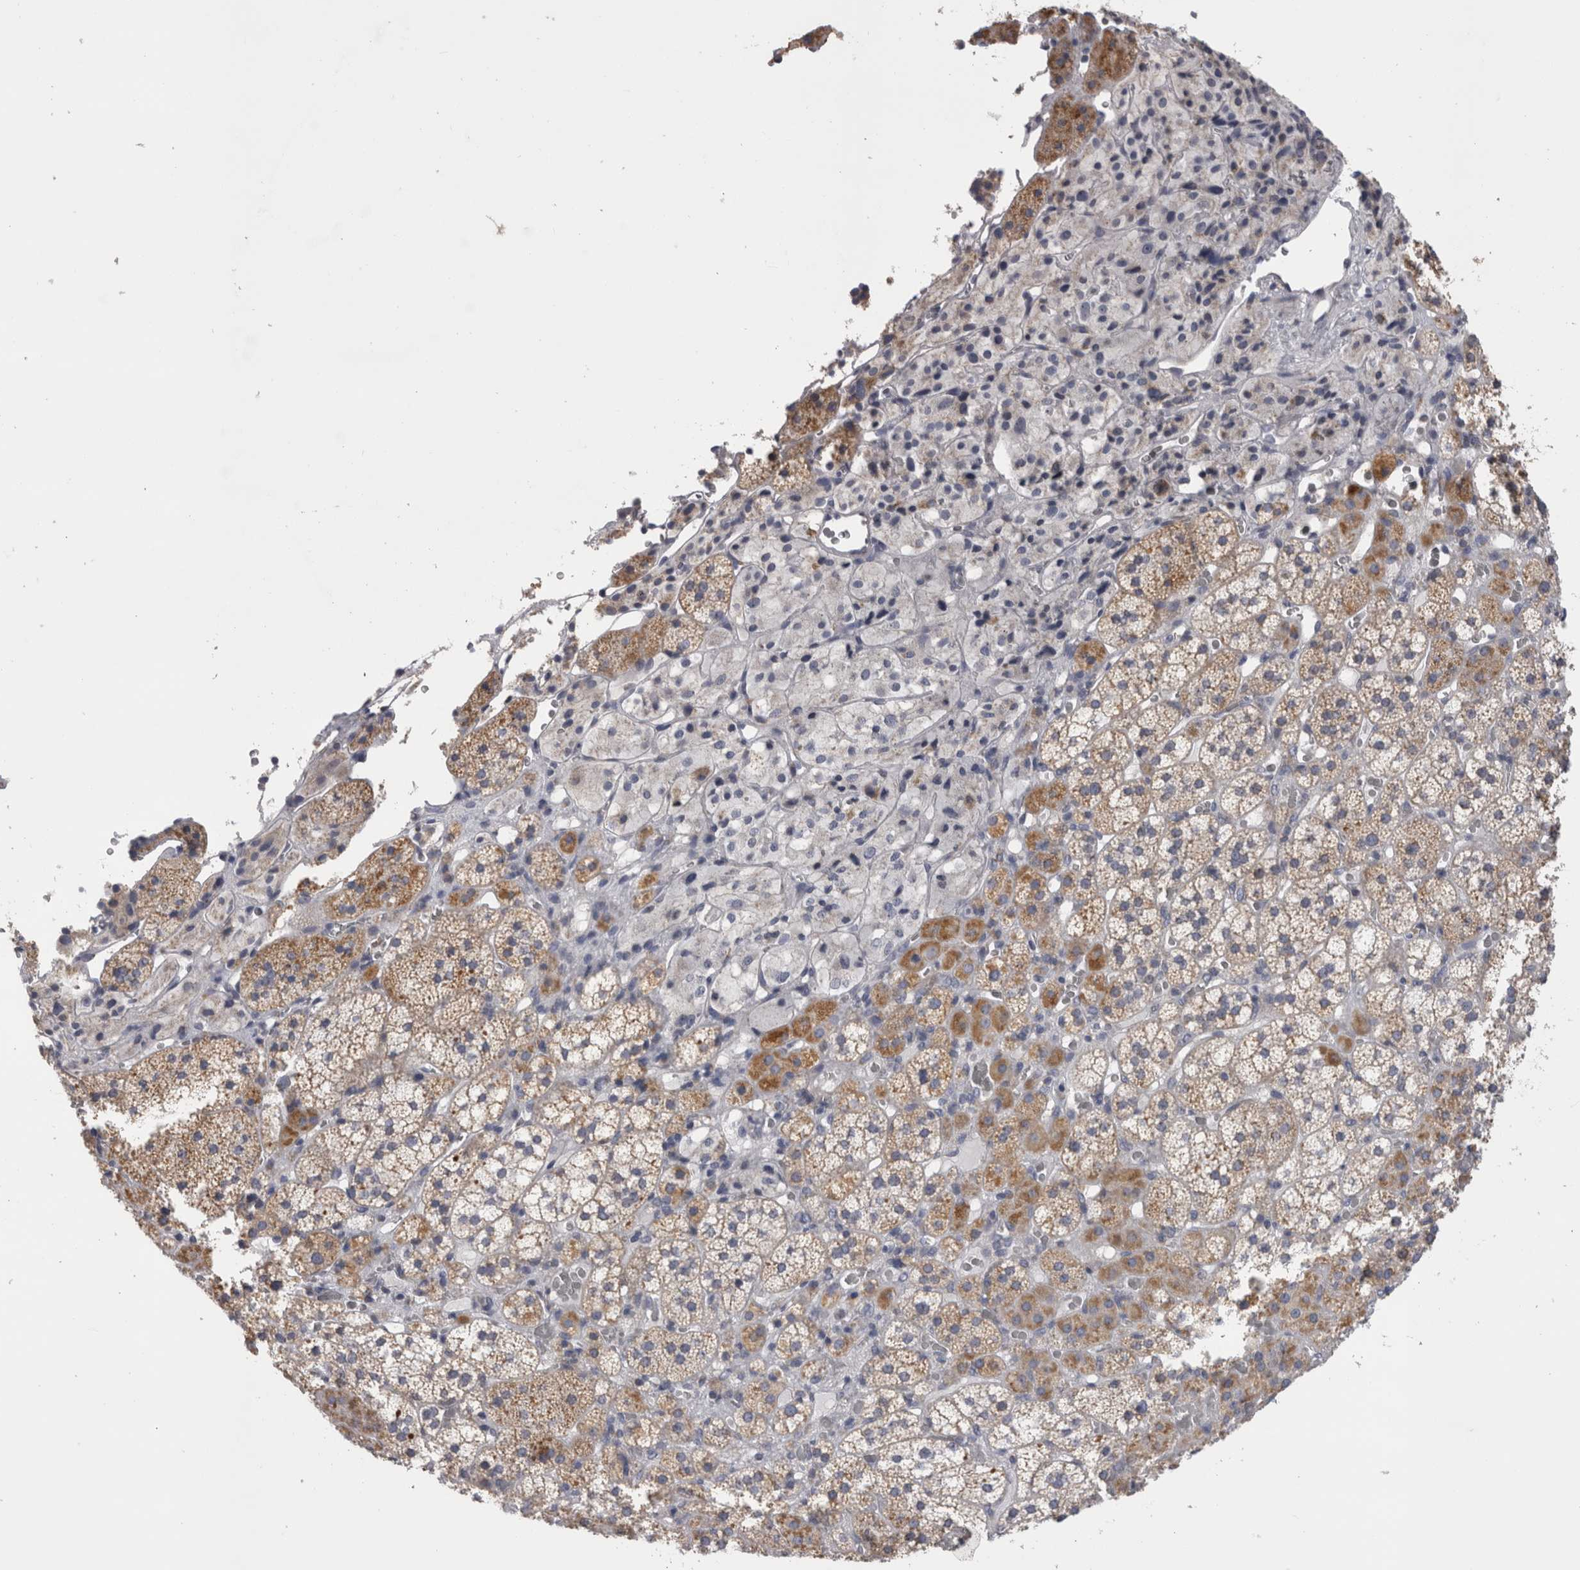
{"staining": {"intensity": "moderate", "quantity": "<25%", "location": "cytoplasmic/membranous"}, "tissue": "adrenal gland", "cell_type": "Glandular cells", "image_type": "normal", "snomed": [{"axis": "morphology", "description": "Normal tissue, NOS"}, {"axis": "topography", "description": "Adrenal gland"}], "caption": "Unremarkable adrenal gland displays moderate cytoplasmic/membranous expression in approximately <25% of glandular cells, visualized by immunohistochemistry.", "gene": "DHRS4", "patient": {"sex": "female", "age": 44}}